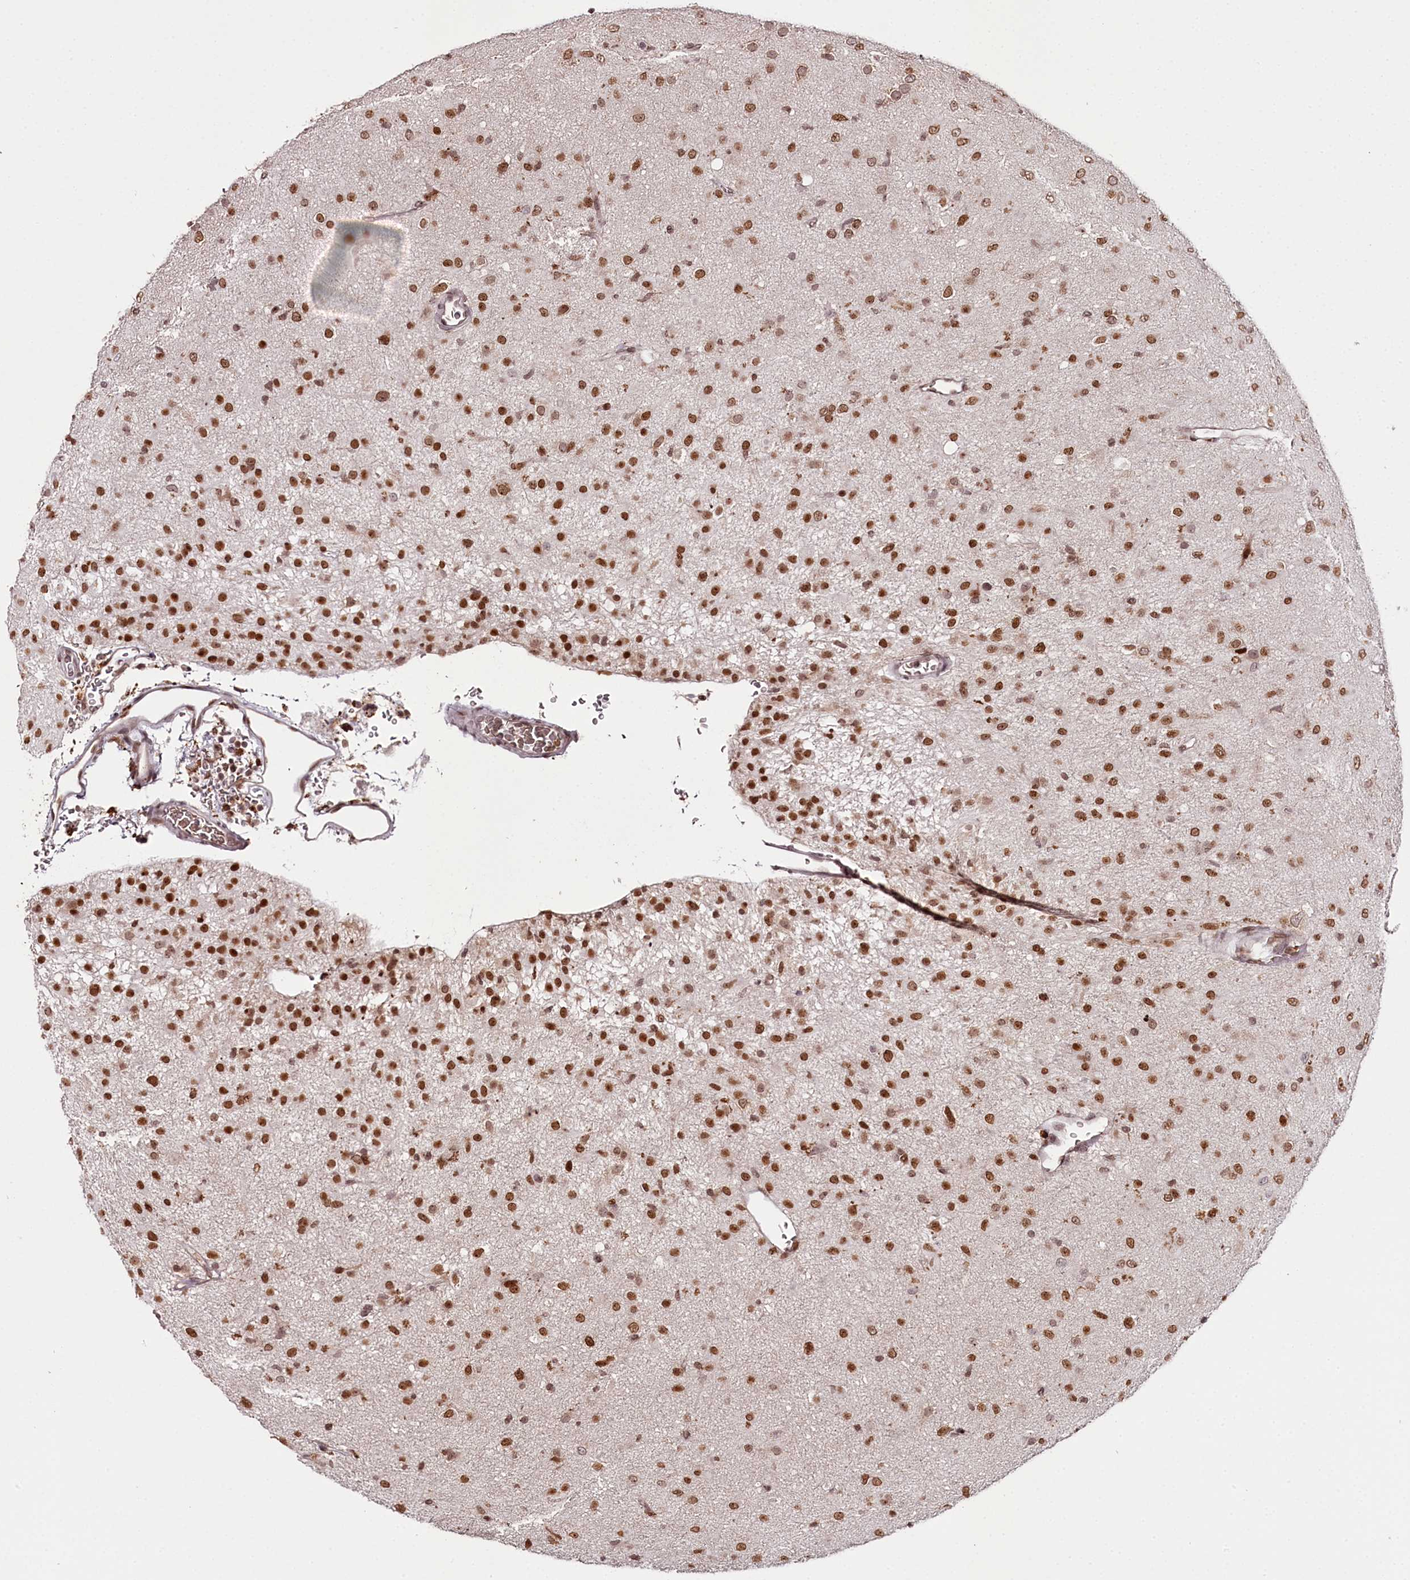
{"staining": {"intensity": "moderate", "quantity": ">75%", "location": "nuclear"}, "tissue": "glioma", "cell_type": "Tumor cells", "image_type": "cancer", "snomed": [{"axis": "morphology", "description": "Glioma, malignant, Low grade"}, {"axis": "topography", "description": "Brain"}], "caption": "Tumor cells show moderate nuclear staining in approximately >75% of cells in glioma.", "gene": "THYN1", "patient": {"sex": "male", "age": 65}}